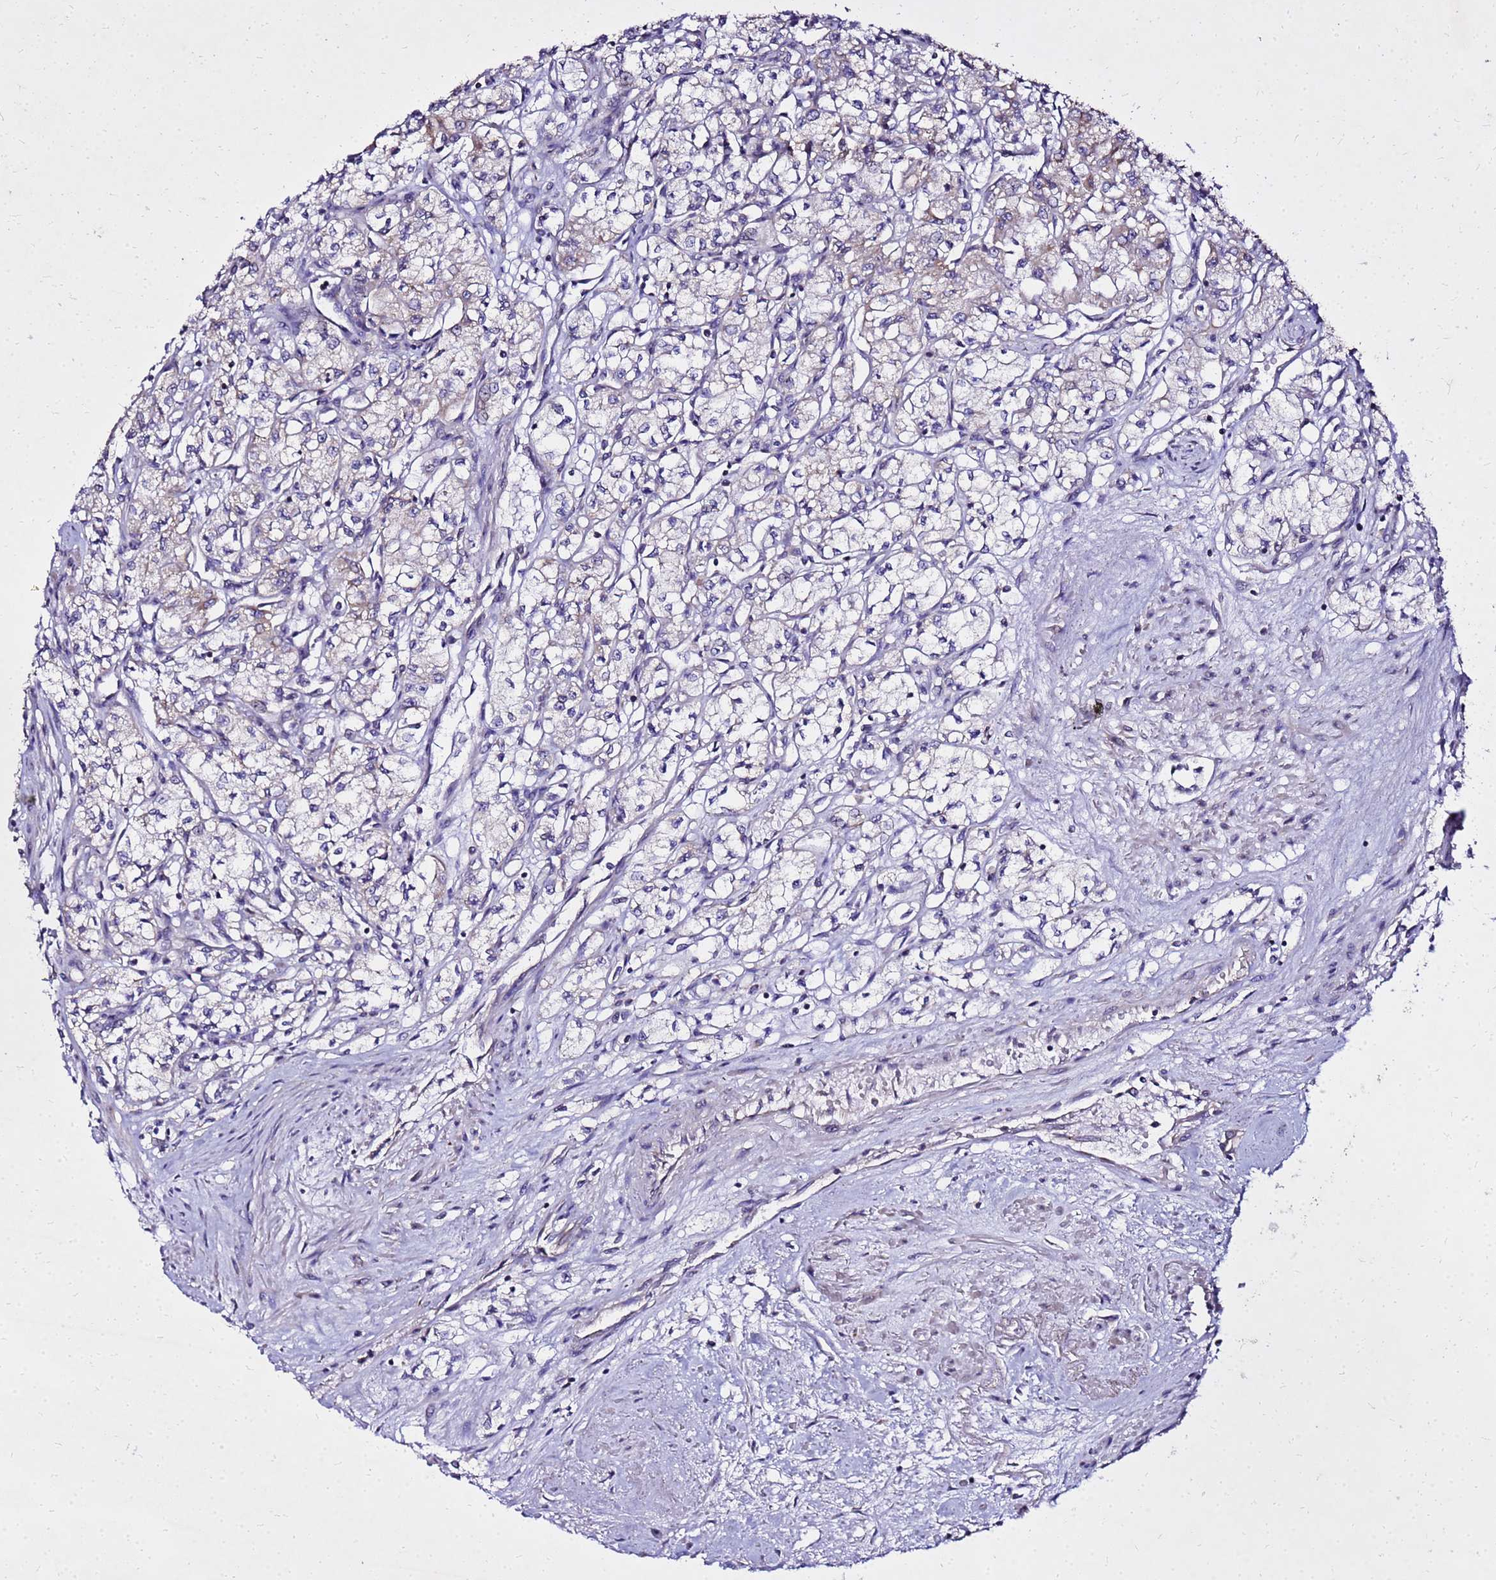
{"staining": {"intensity": "negative", "quantity": "none", "location": "none"}, "tissue": "renal cancer", "cell_type": "Tumor cells", "image_type": "cancer", "snomed": [{"axis": "morphology", "description": "Adenocarcinoma, NOS"}, {"axis": "topography", "description": "Kidney"}], "caption": "Tumor cells show no significant protein staining in renal cancer (adenocarcinoma).", "gene": "COX14", "patient": {"sex": "male", "age": 59}}